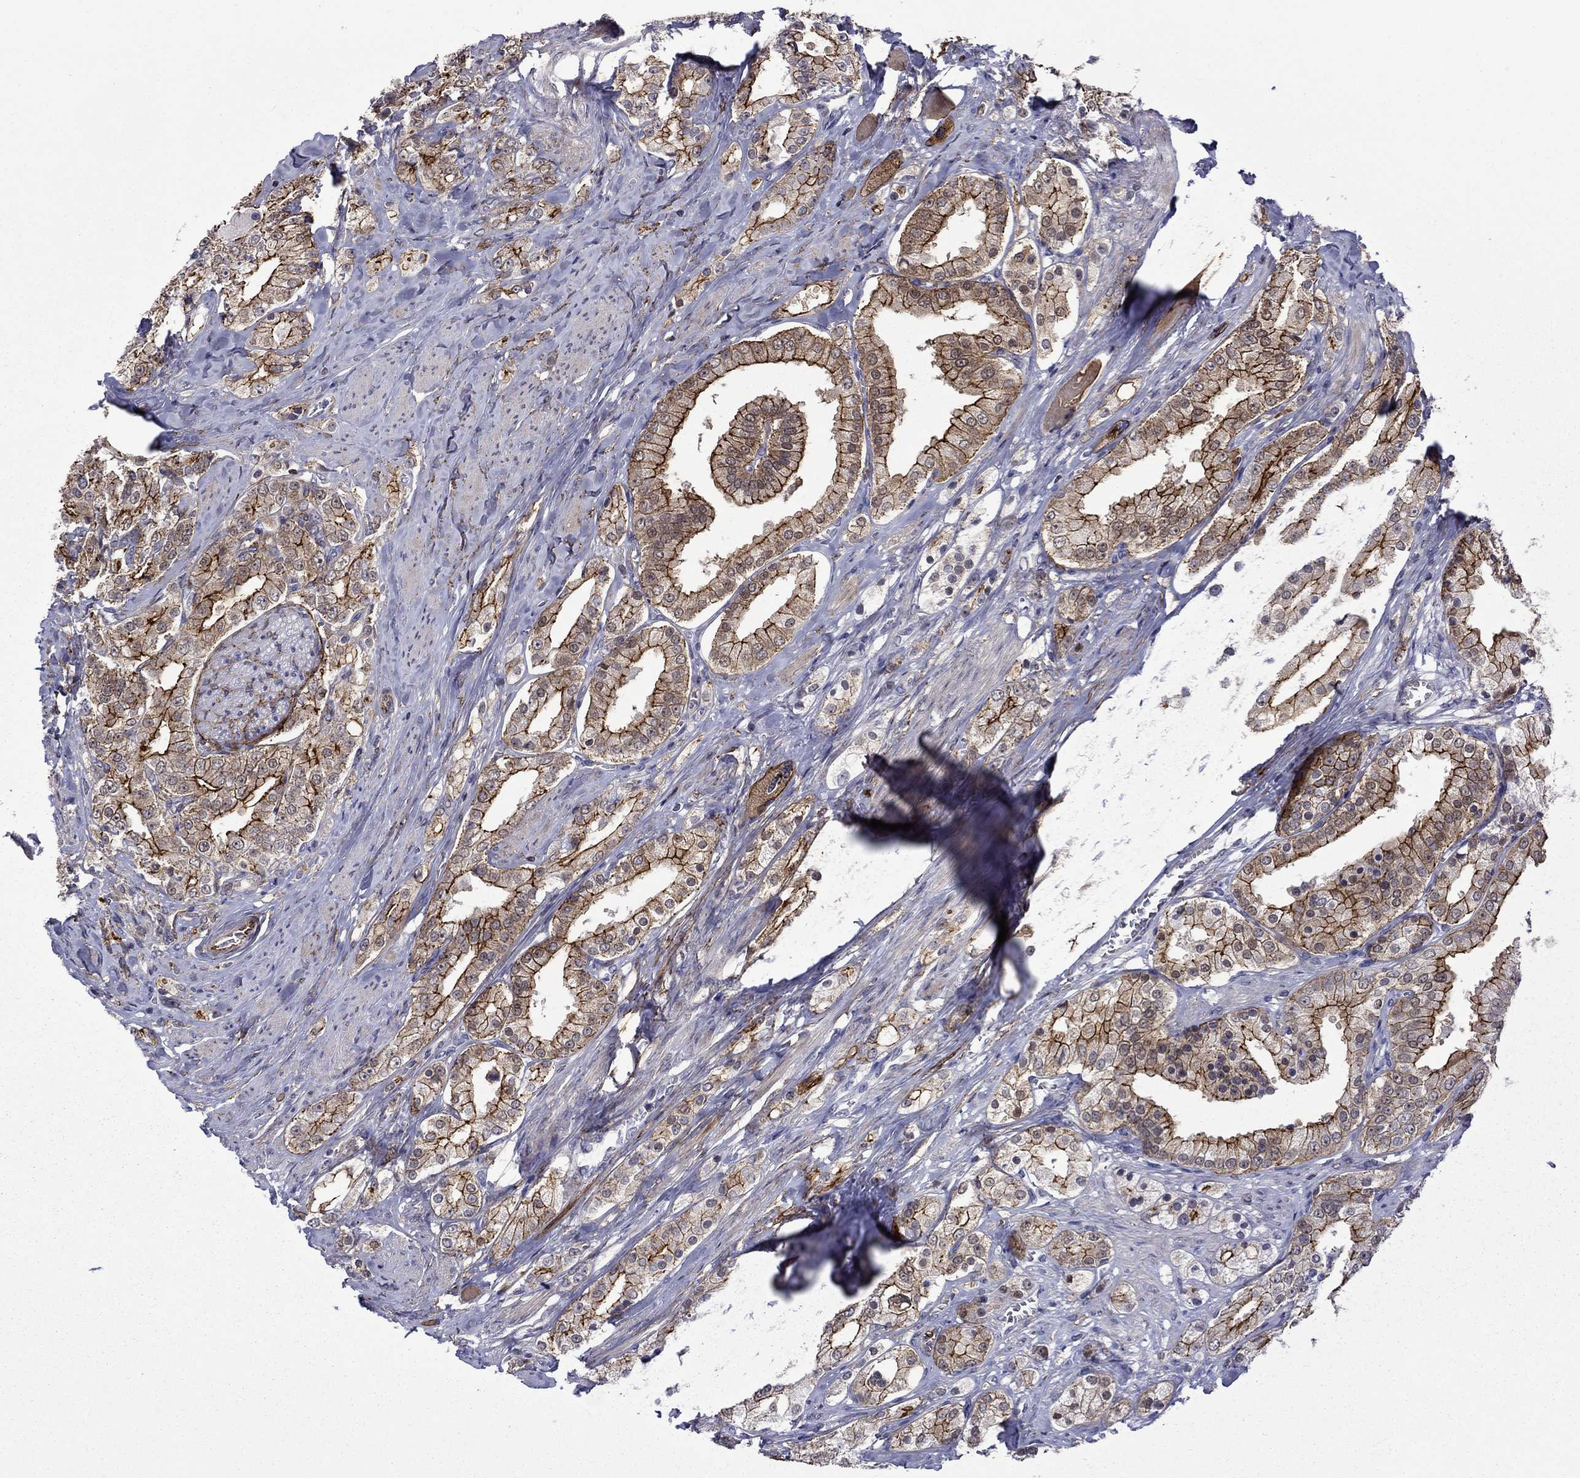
{"staining": {"intensity": "strong", "quantity": ">75%", "location": "cytoplasmic/membranous"}, "tissue": "prostate cancer", "cell_type": "Tumor cells", "image_type": "cancer", "snomed": [{"axis": "morphology", "description": "Adenocarcinoma, NOS"}, {"axis": "topography", "description": "Prostate and seminal vesicle, NOS"}, {"axis": "topography", "description": "Prostate"}], "caption": "Immunohistochemical staining of prostate adenocarcinoma displays strong cytoplasmic/membranous protein staining in about >75% of tumor cells.", "gene": "LMO7", "patient": {"sex": "male", "age": 67}}